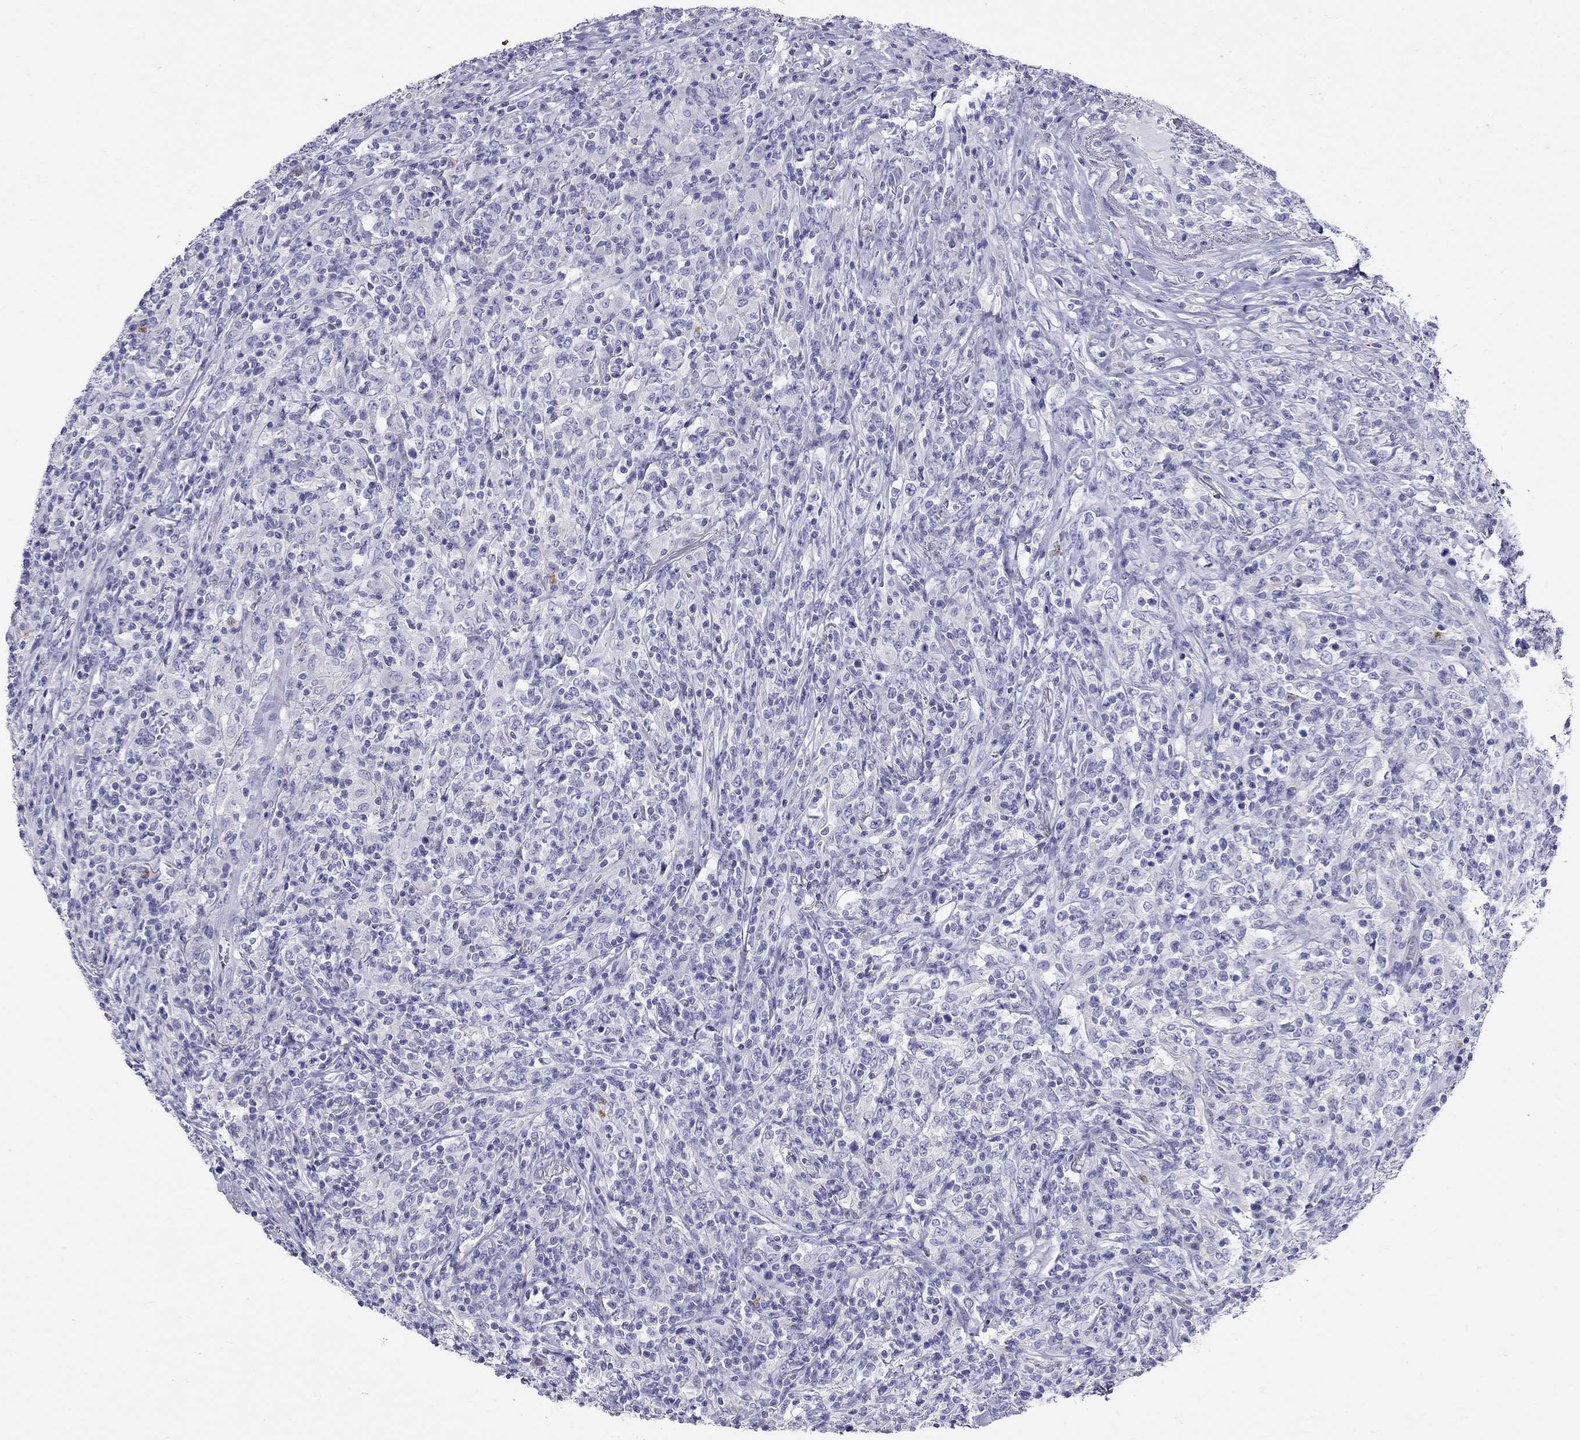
{"staining": {"intensity": "negative", "quantity": "none", "location": "none"}, "tissue": "lymphoma", "cell_type": "Tumor cells", "image_type": "cancer", "snomed": [{"axis": "morphology", "description": "Malignant lymphoma, non-Hodgkin's type, High grade"}, {"axis": "topography", "description": "Lung"}], "caption": "Lymphoma stained for a protein using immunohistochemistry exhibits no staining tumor cells.", "gene": "HLA-DQB2", "patient": {"sex": "male", "age": 79}}